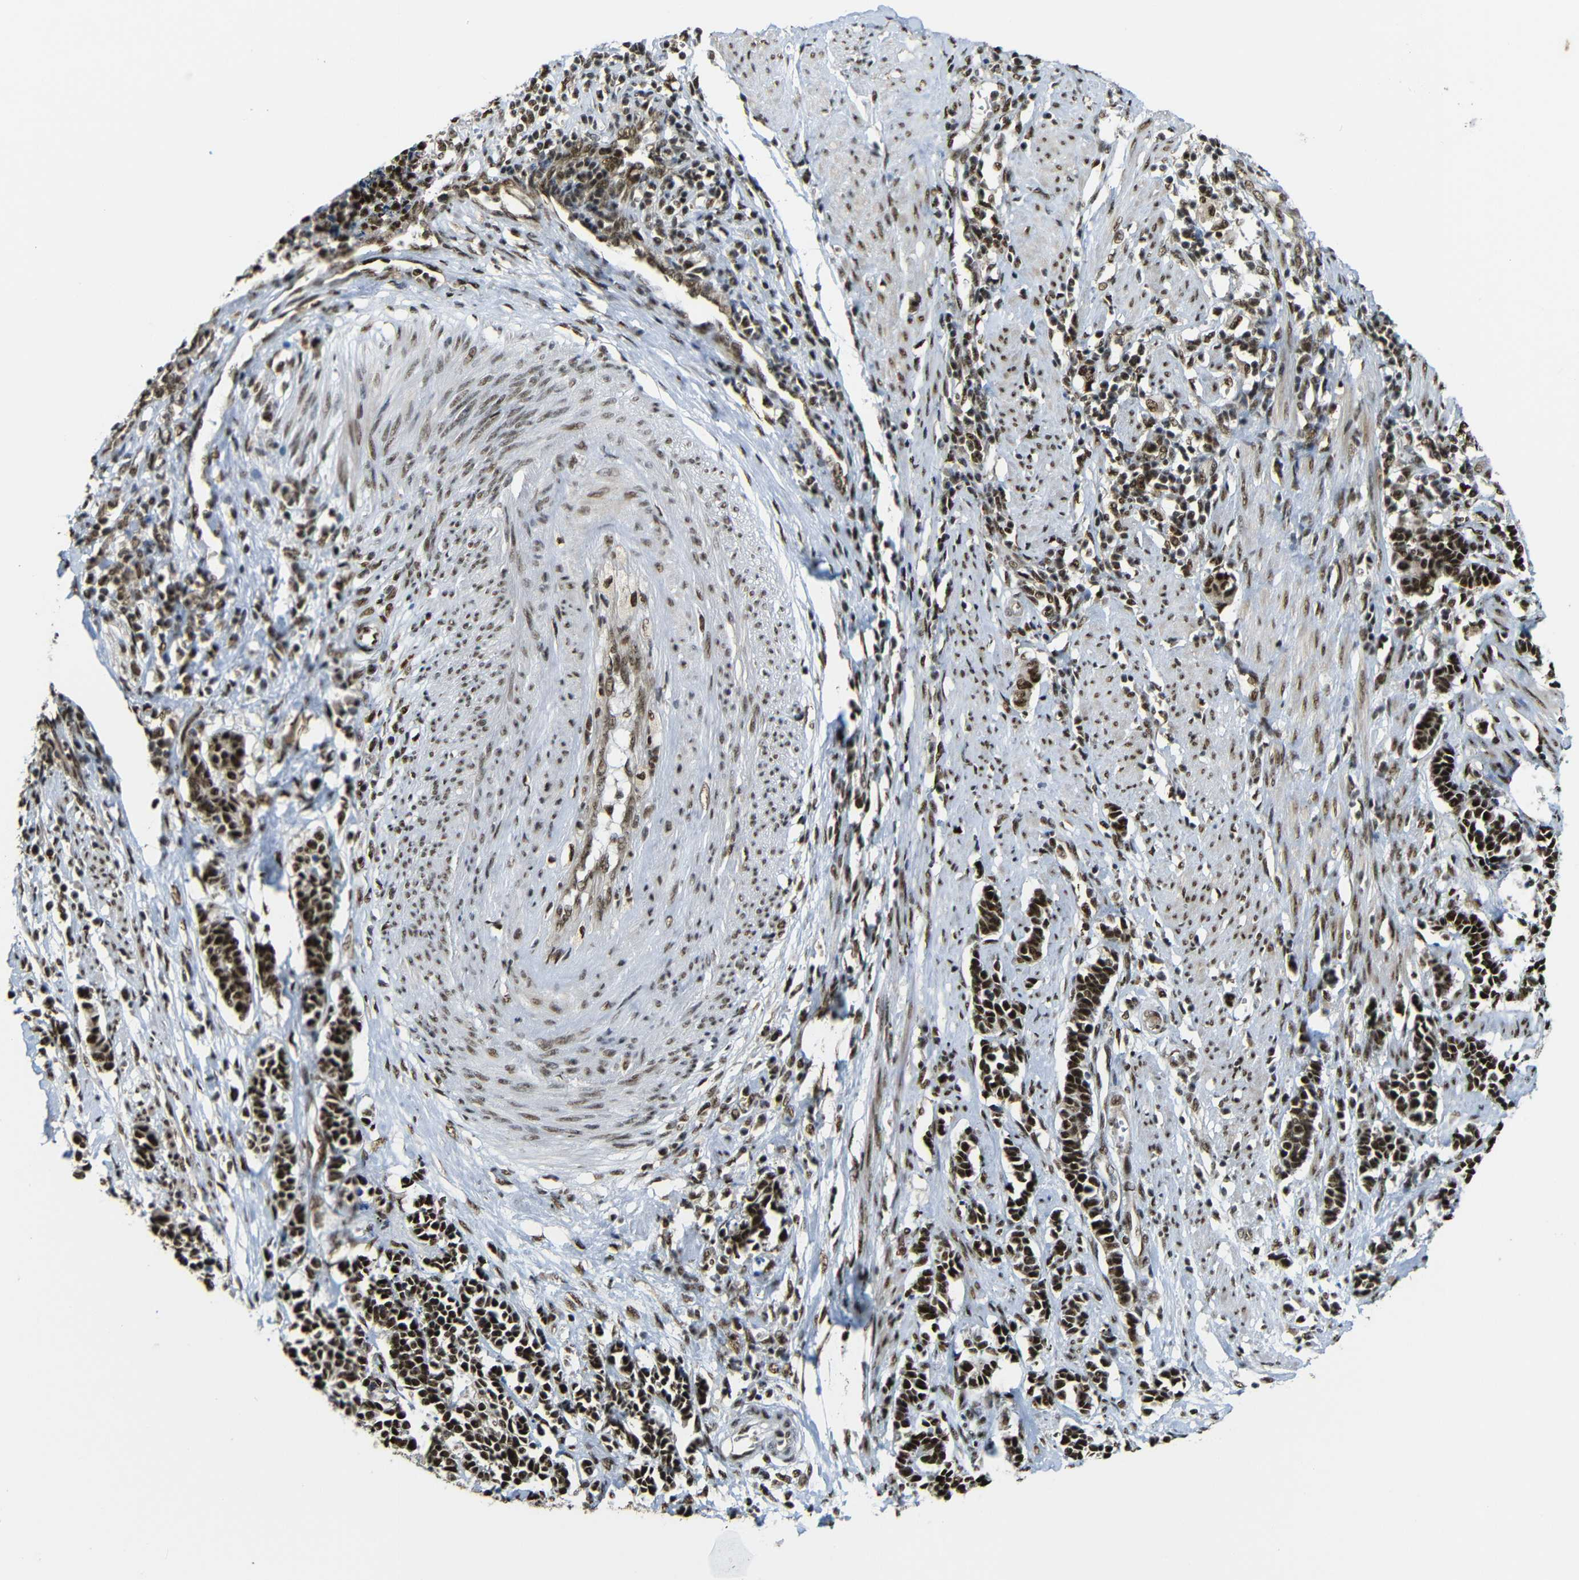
{"staining": {"intensity": "strong", "quantity": ">75%", "location": "cytoplasmic/membranous,nuclear"}, "tissue": "cervical cancer", "cell_type": "Tumor cells", "image_type": "cancer", "snomed": [{"axis": "morphology", "description": "Normal tissue, NOS"}, {"axis": "morphology", "description": "Squamous cell carcinoma, NOS"}, {"axis": "topography", "description": "Cervix"}], "caption": "Immunohistochemistry (IHC) staining of cervical squamous cell carcinoma, which exhibits high levels of strong cytoplasmic/membranous and nuclear positivity in approximately >75% of tumor cells indicating strong cytoplasmic/membranous and nuclear protein positivity. The staining was performed using DAB (brown) for protein detection and nuclei were counterstained in hematoxylin (blue).", "gene": "TCF7L2", "patient": {"sex": "female", "age": 35}}